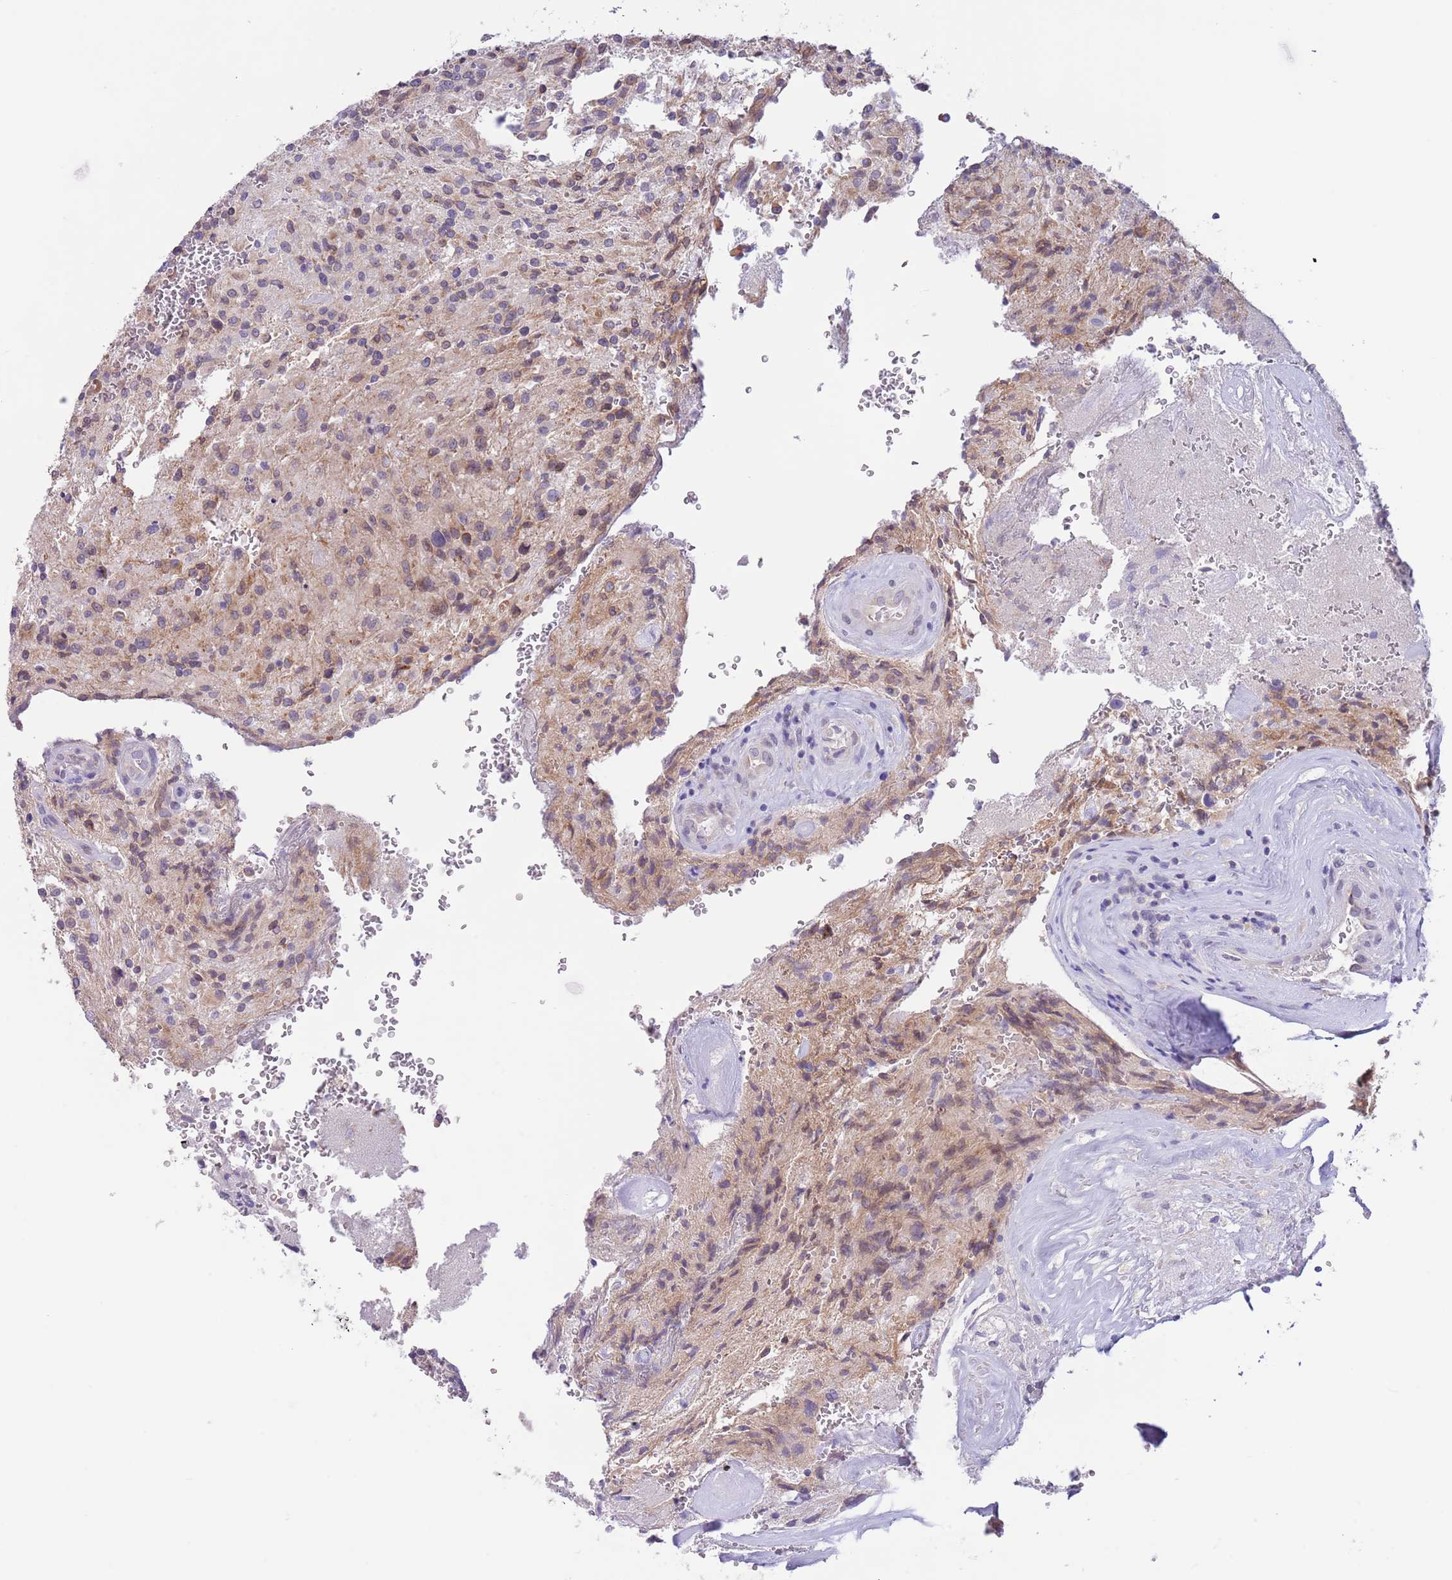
{"staining": {"intensity": "moderate", "quantity": "<25%", "location": "cytoplasmic/membranous"}, "tissue": "glioma", "cell_type": "Tumor cells", "image_type": "cancer", "snomed": [{"axis": "morphology", "description": "Normal tissue, NOS"}, {"axis": "morphology", "description": "Glioma, malignant, High grade"}, {"axis": "topography", "description": "Cerebral cortex"}], "caption": "Protein expression analysis of human glioma reveals moderate cytoplasmic/membranous positivity in approximately <25% of tumor cells.", "gene": "EBPL", "patient": {"sex": "male", "age": 56}}